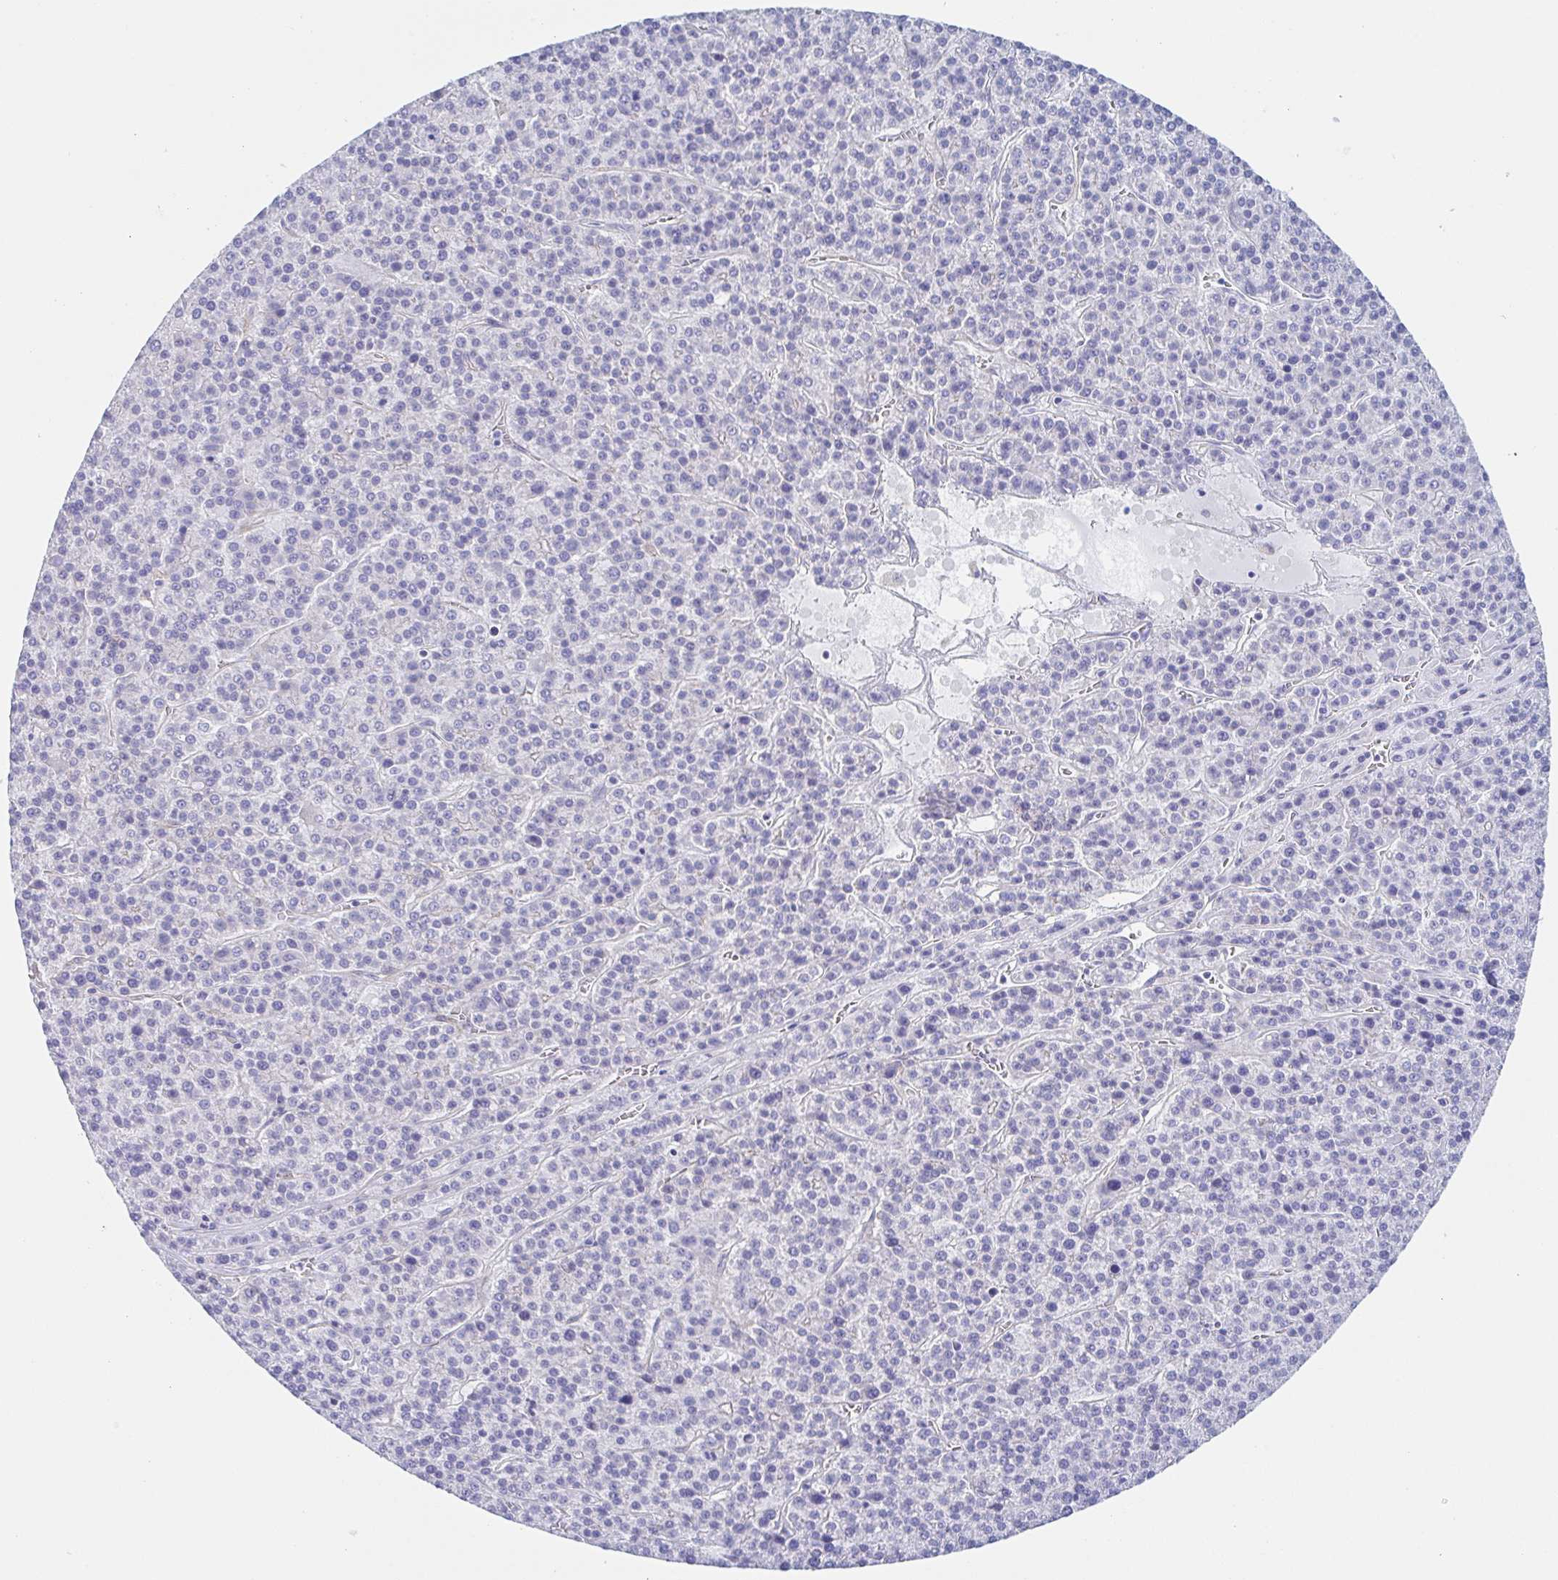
{"staining": {"intensity": "negative", "quantity": "none", "location": "none"}, "tissue": "liver cancer", "cell_type": "Tumor cells", "image_type": "cancer", "snomed": [{"axis": "morphology", "description": "Carcinoma, Hepatocellular, NOS"}, {"axis": "topography", "description": "Liver"}], "caption": "High magnification brightfield microscopy of liver cancer (hepatocellular carcinoma) stained with DAB (brown) and counterstained with hematoxylin (blue): tumor cells show no significant expression. (Brightfield microscopy of DAB IHC at high magnification).", "gene": "DYNC1I1", "patient": {"sex": "female", "age": 58}}